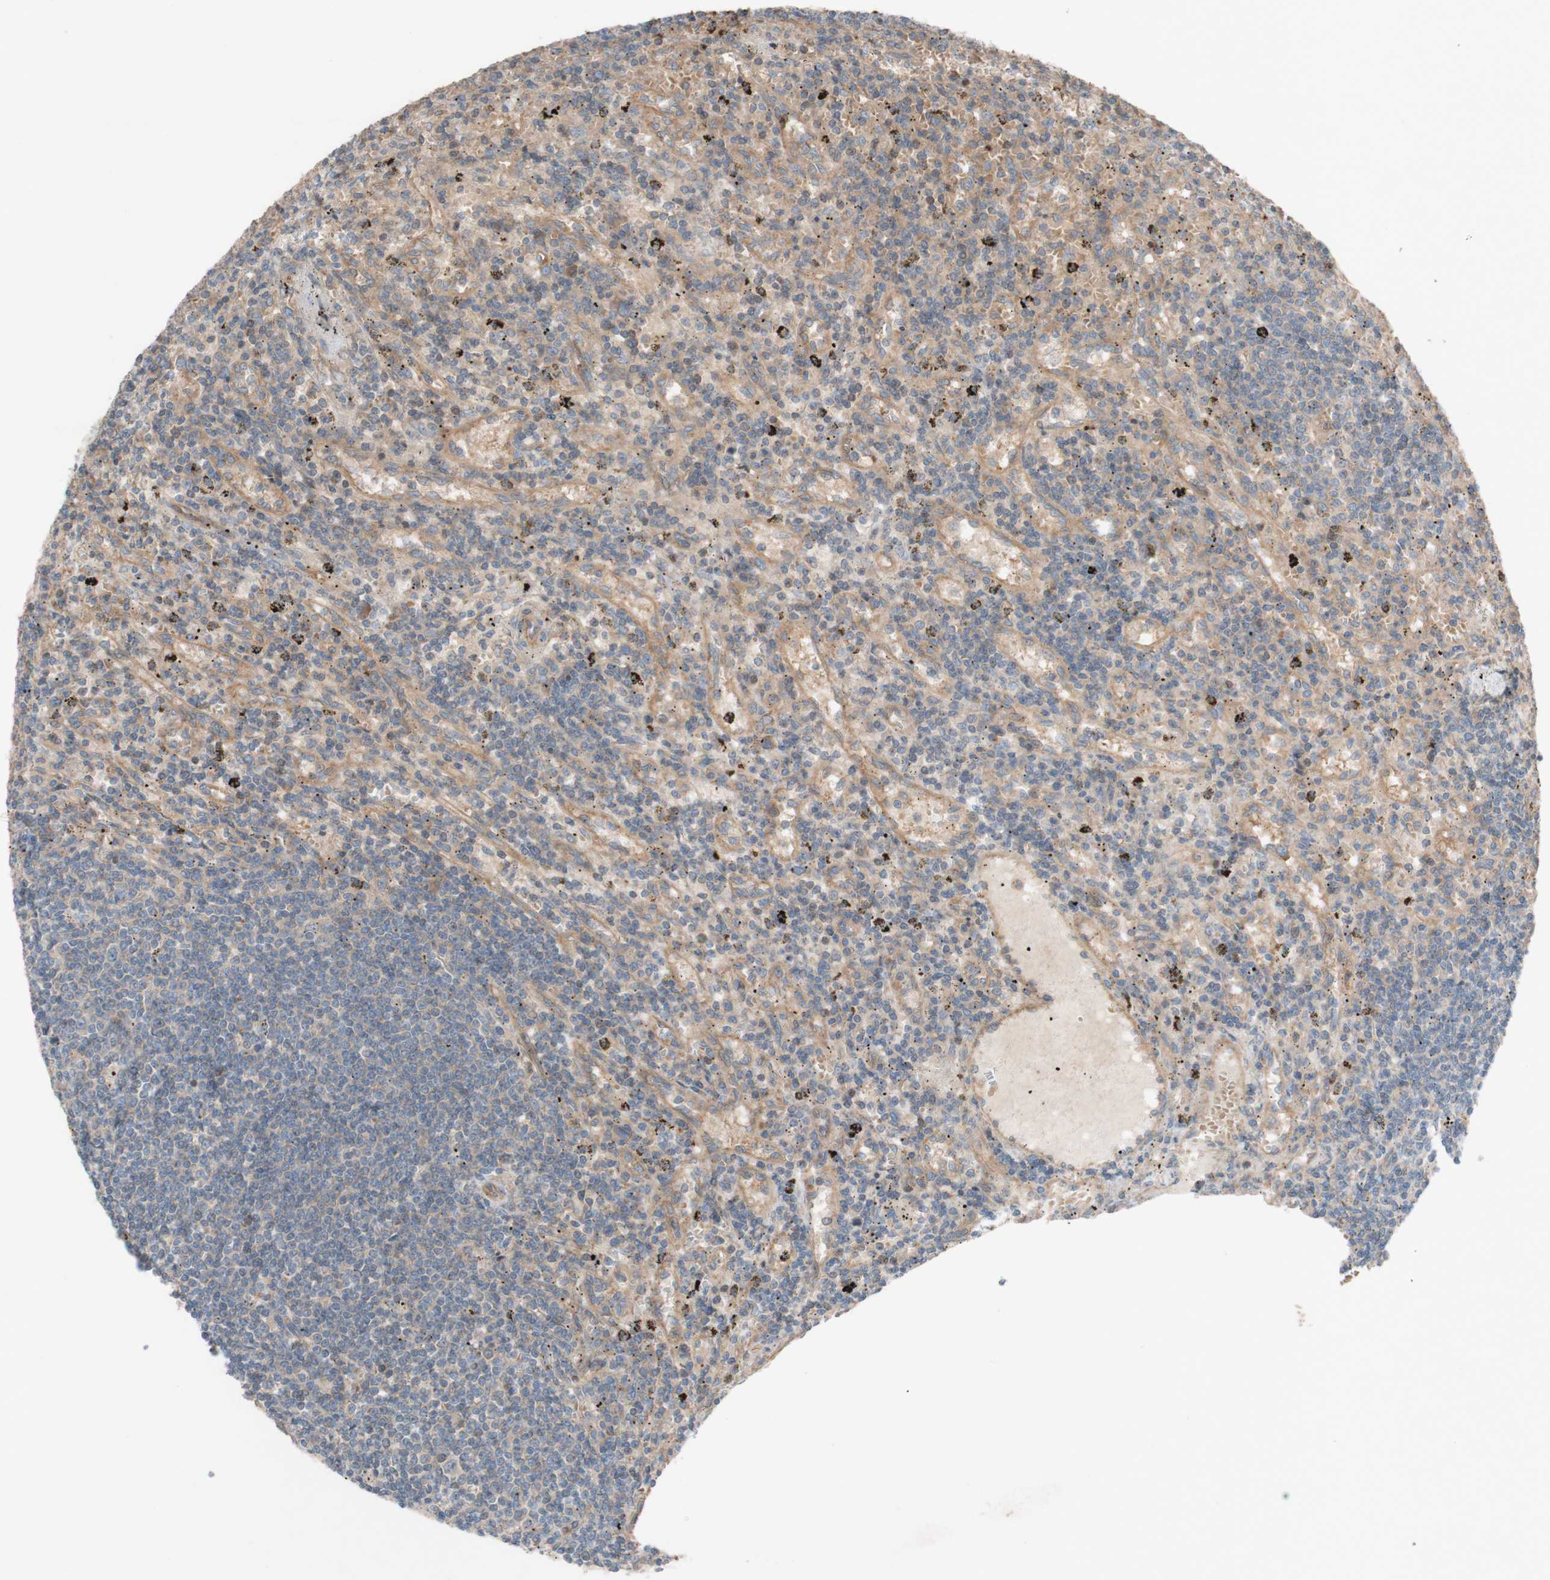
{"staining": {"intensity": "negative", "quantity": "none", "location": "none"}, "tissue": "lymphoma", "cell_type": "Tumor cells", "image_type": "cancer", "snomed": [{"axis": "morphology", "description": "Malignant lymphoma, non-Hodgkin's type, Low grade"}, {"axis": "topography", "description": "Spleen"}], "caption": "DAB immunohistochemical staining of low-grade malignant lymphoma, non-Hodgkin's type reveals no significant positivity in tumor cells.", "gene": "TST", "patient": {"sex": "male", "age": 76}}